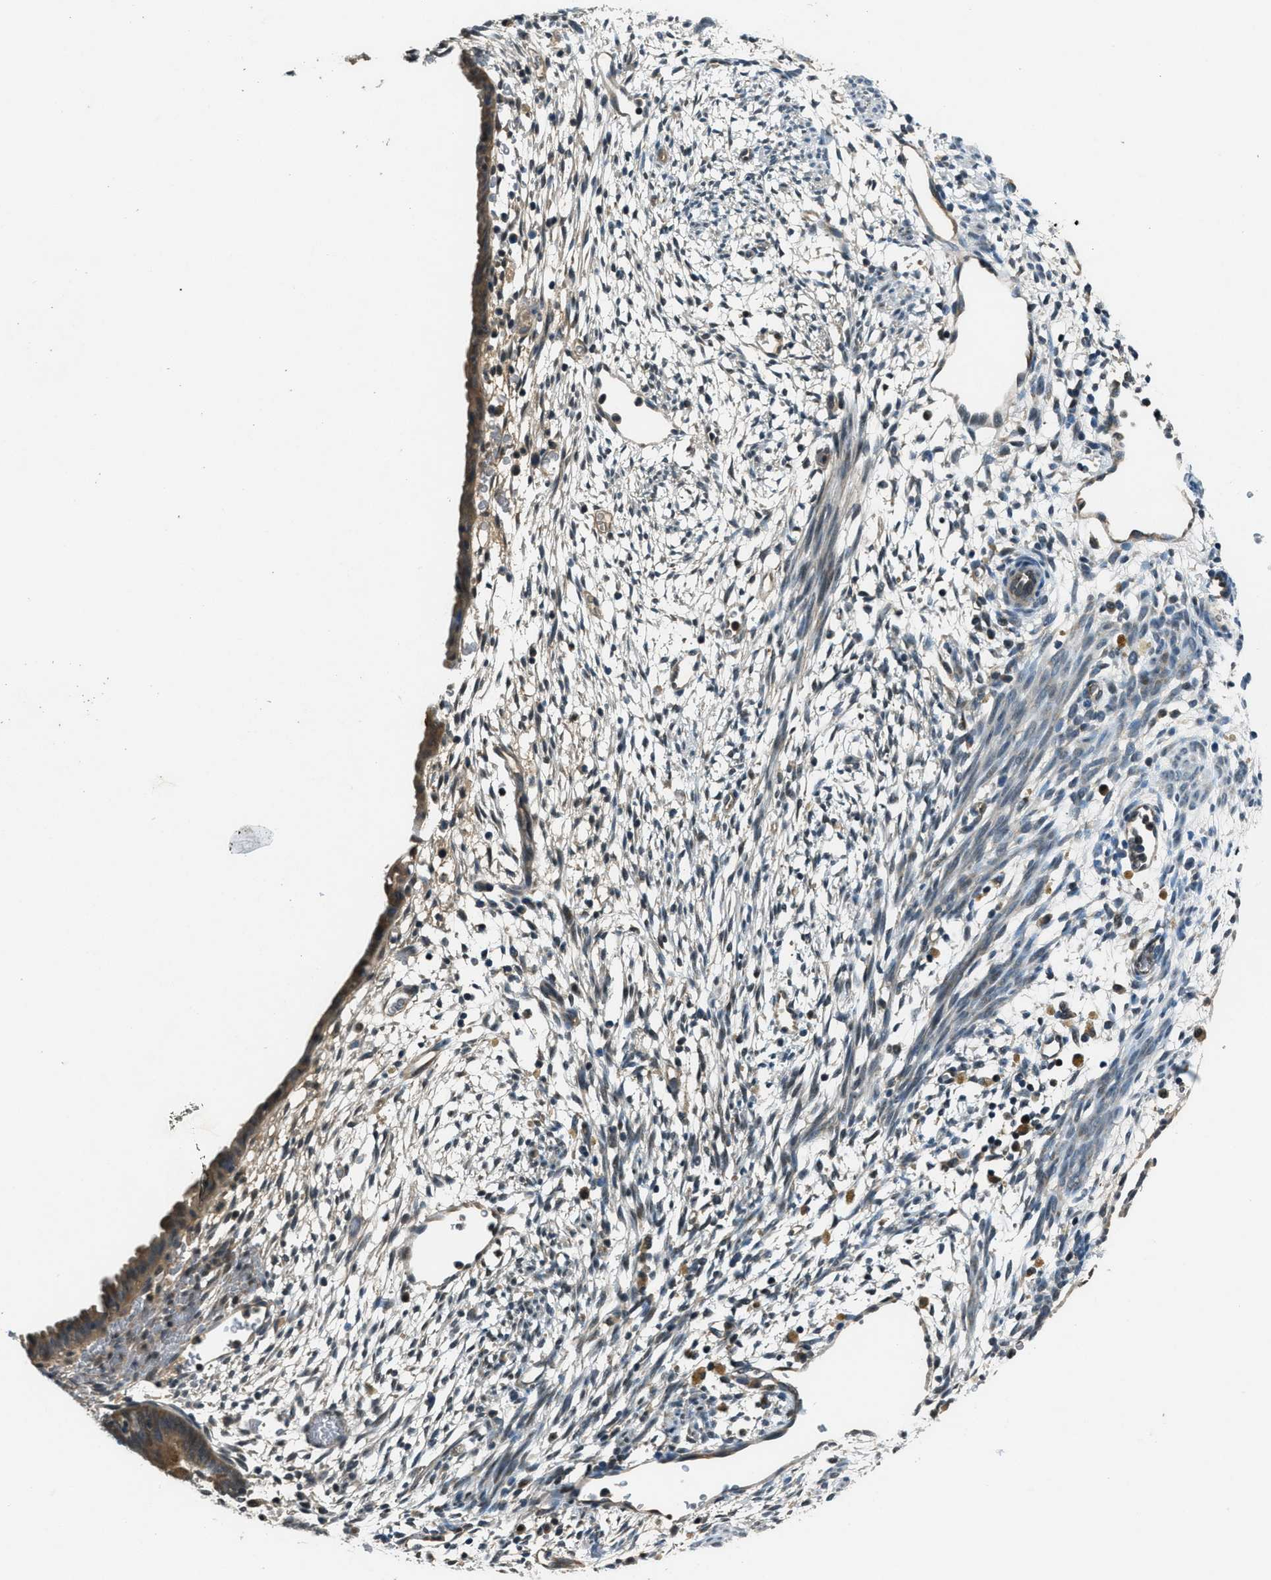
{"staining": {"intensity": "negative", "quantity": "none", "location": "none"}, "tissue": "endometrium", "cell_type": "Cells in endometrial stroma", "image_type": "normal", "snomed": [{"axis": "morphology", "description": "Normal tissue, NOS"}, {"axis": "morphology", "description": "Atrophy, NOS"}, {"axis": "topography", "description": "Uterus"}, {"axis": "topography", "description": "Endometrium"}], "caption": "This is a photomicrograph of immunohistochemistry staining of benign endometrium, which shows no positivity in cells in endometrial stroma.", "gene": "DUSP6", "patient": {"sex": "female", "age": 68}}